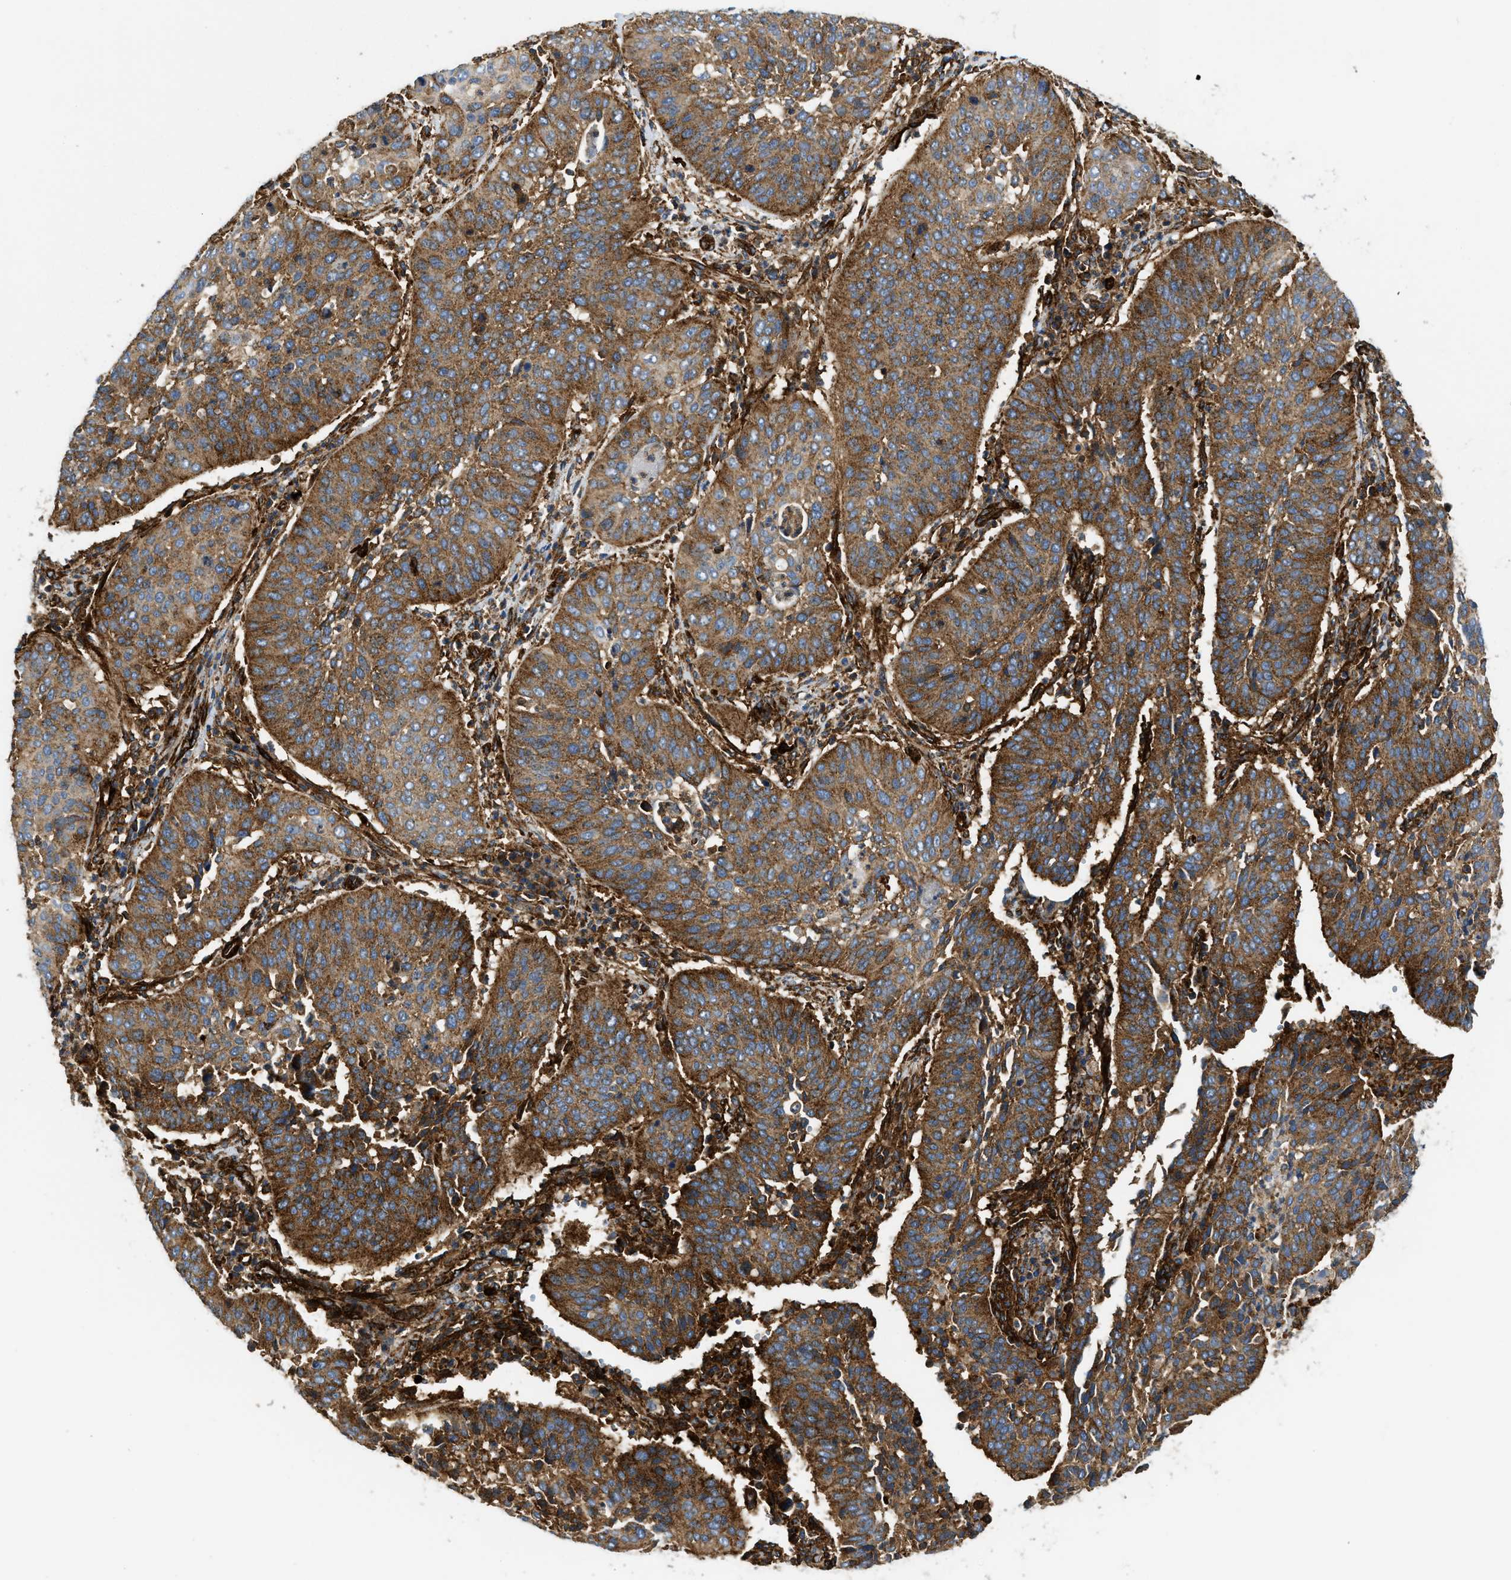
{"staining": {"intensity": "moderate", "quantity": ">75%", "location": "cytoplasmic/membranous"}, "tissue": "cervical cancer", "cell_type": "Tumor cells", "image_type": "cancer", "snomed": [{"axis": "morphology", "description": "Normal tissue, NOS"}, {"axis": "morphology", "description": "Squamous cell carcinoma, NOS"}, {"axis": "topography", "description": "Cervix"}], "caption": "A brown stain highlights moderate cytoplasmic/membranous staining of a protein in cervical cancer tumor cells.", "gene": "HIP1", "patient": {"sex": "female", "age": 39}}